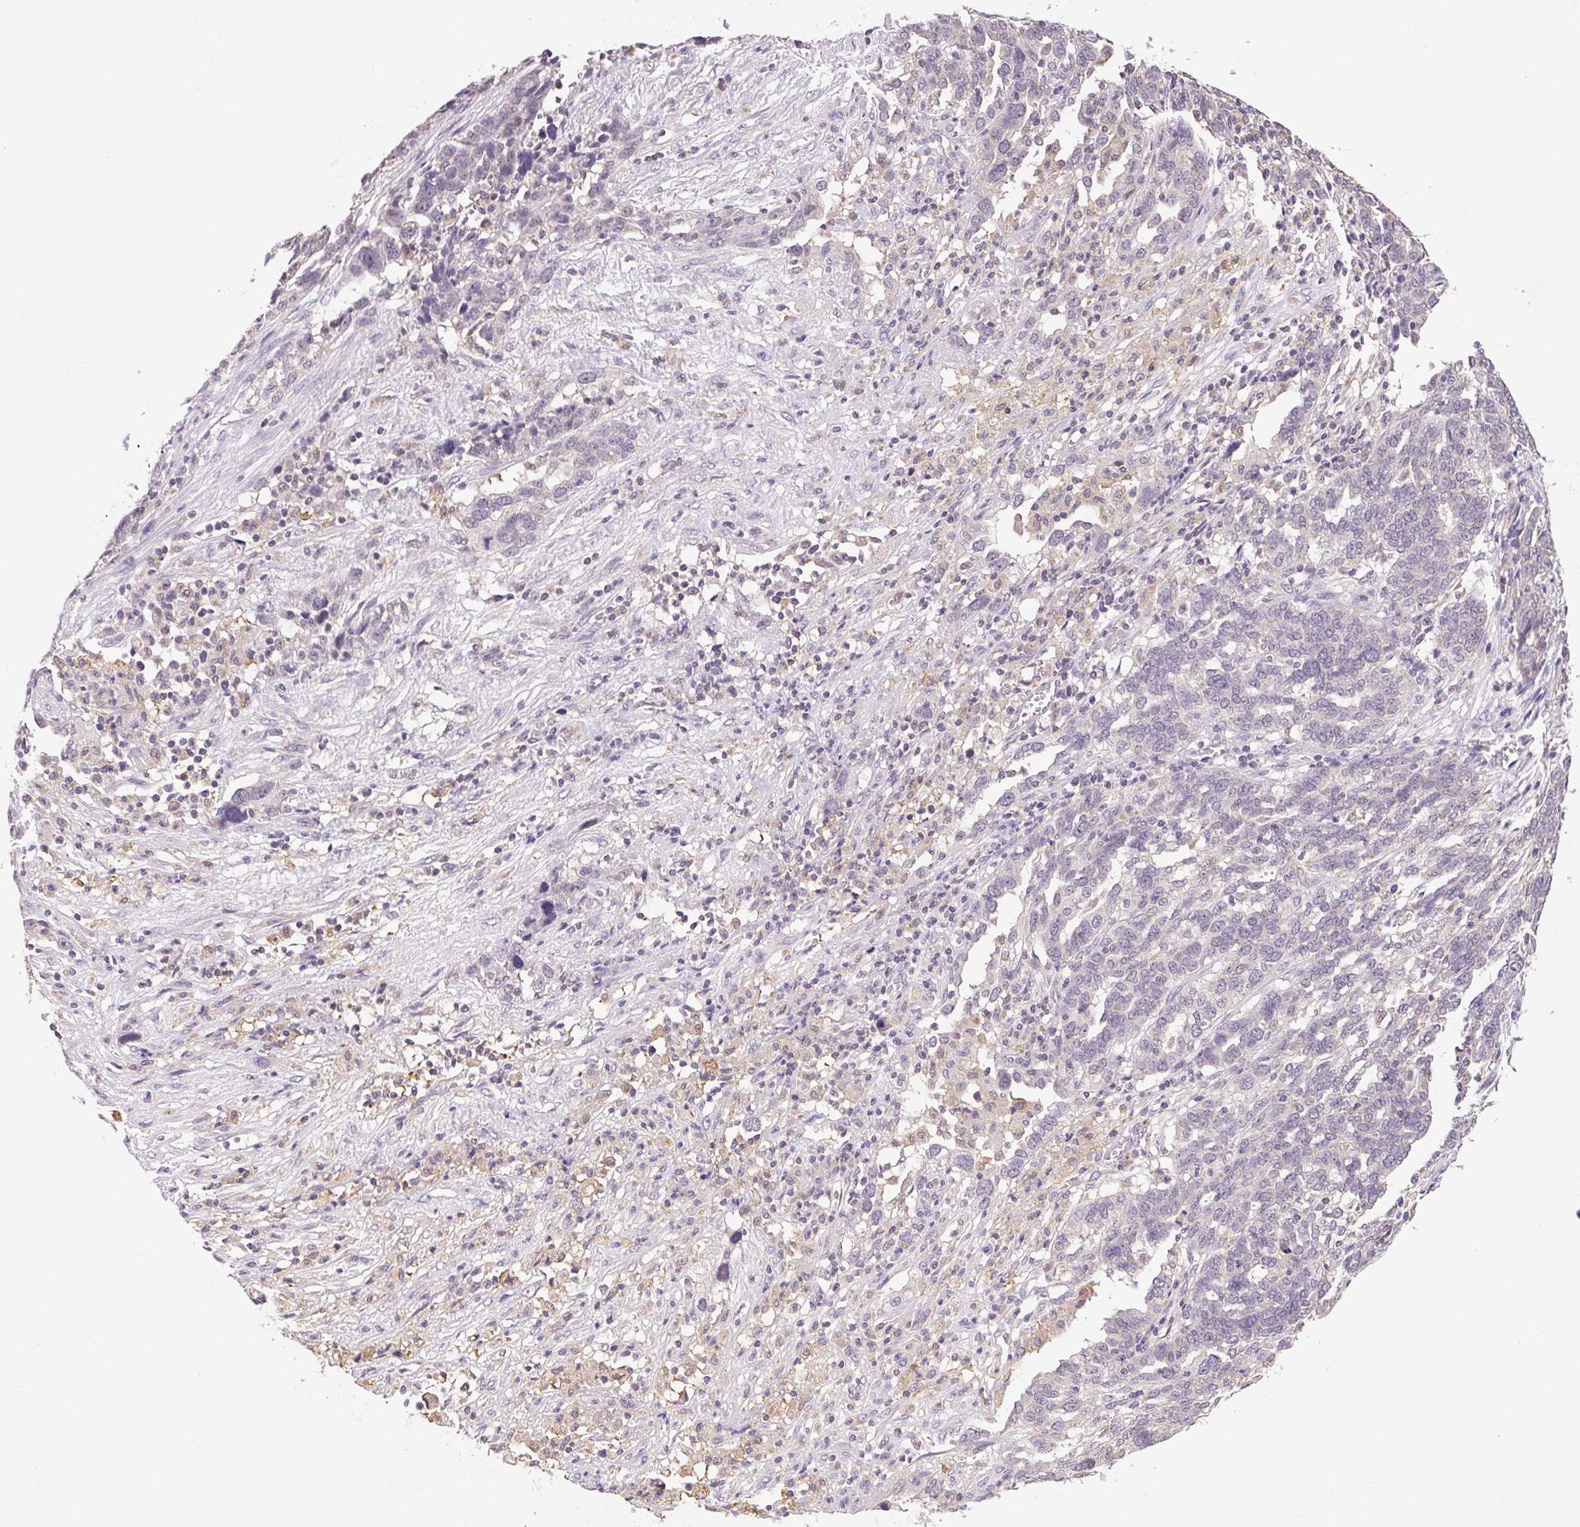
{"staining": {"intensity": "negative", "quantity": "none", "location": "none"}, "tissue": "ovarian cancer", "cell_type": "Tumor cells", "image_type": "cancer", "snomed": [{"axis": "morphology", "description": "Cystadenocarcinoma, serous, NOS"}, {"axis": "topography", "description": "Ovary"}], "caption": "High power microscopy photomicrograph of an immunohistochemistry photomicrograph of ovarian cancer, revealing no significant positivity in tumor cells. (DAB (3,3'-diaminobenzidine) immunohistochemistry (IHC), high magnification).", "gene": "SGF29", "patient": {"sex": "female", "age": 59}}